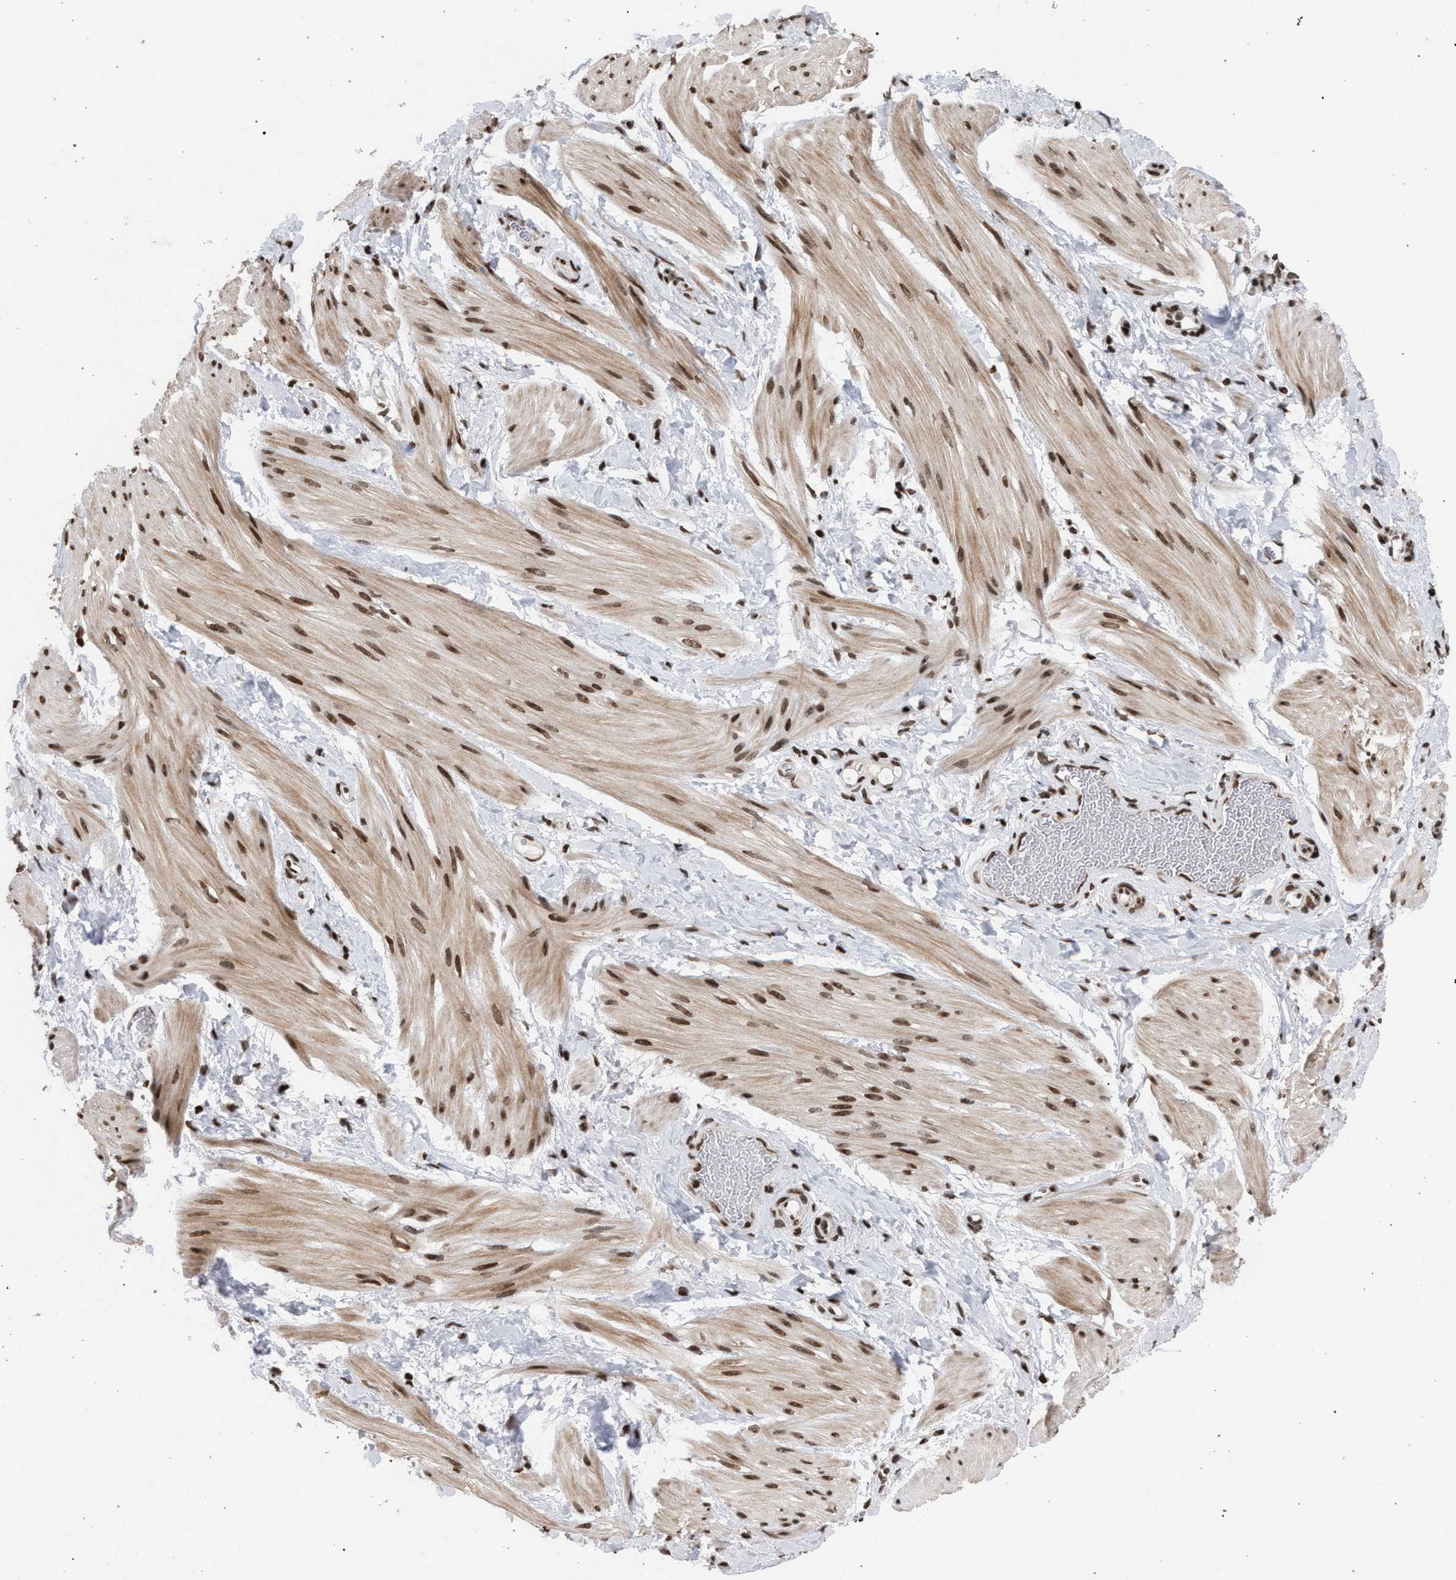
{"staining": {"intensity": "strong", "quantity": ">75%", "location": "cytoplasmic/membranous,nuclear"}, "tissue": "smooth muscle", "cell_type": "Smooth muscle cells", "image_type": "normal", "snomed": [{"axis": "morphology", "description": "Normal tissue, NOS"}, {"axis": "topography", "description": "Smooth muscle"}], "caption": "Immunohistochemistry of normal human smooth muscle shows high levels of strong cytoplasmic/membranous,nuclear positivity in approximately >75% of smooth muscle cells. (DAB IHC with brightfield microscopy, high magnification).", "gene": "FOXD3", "patient": {"sex": "male", "age": 16}}